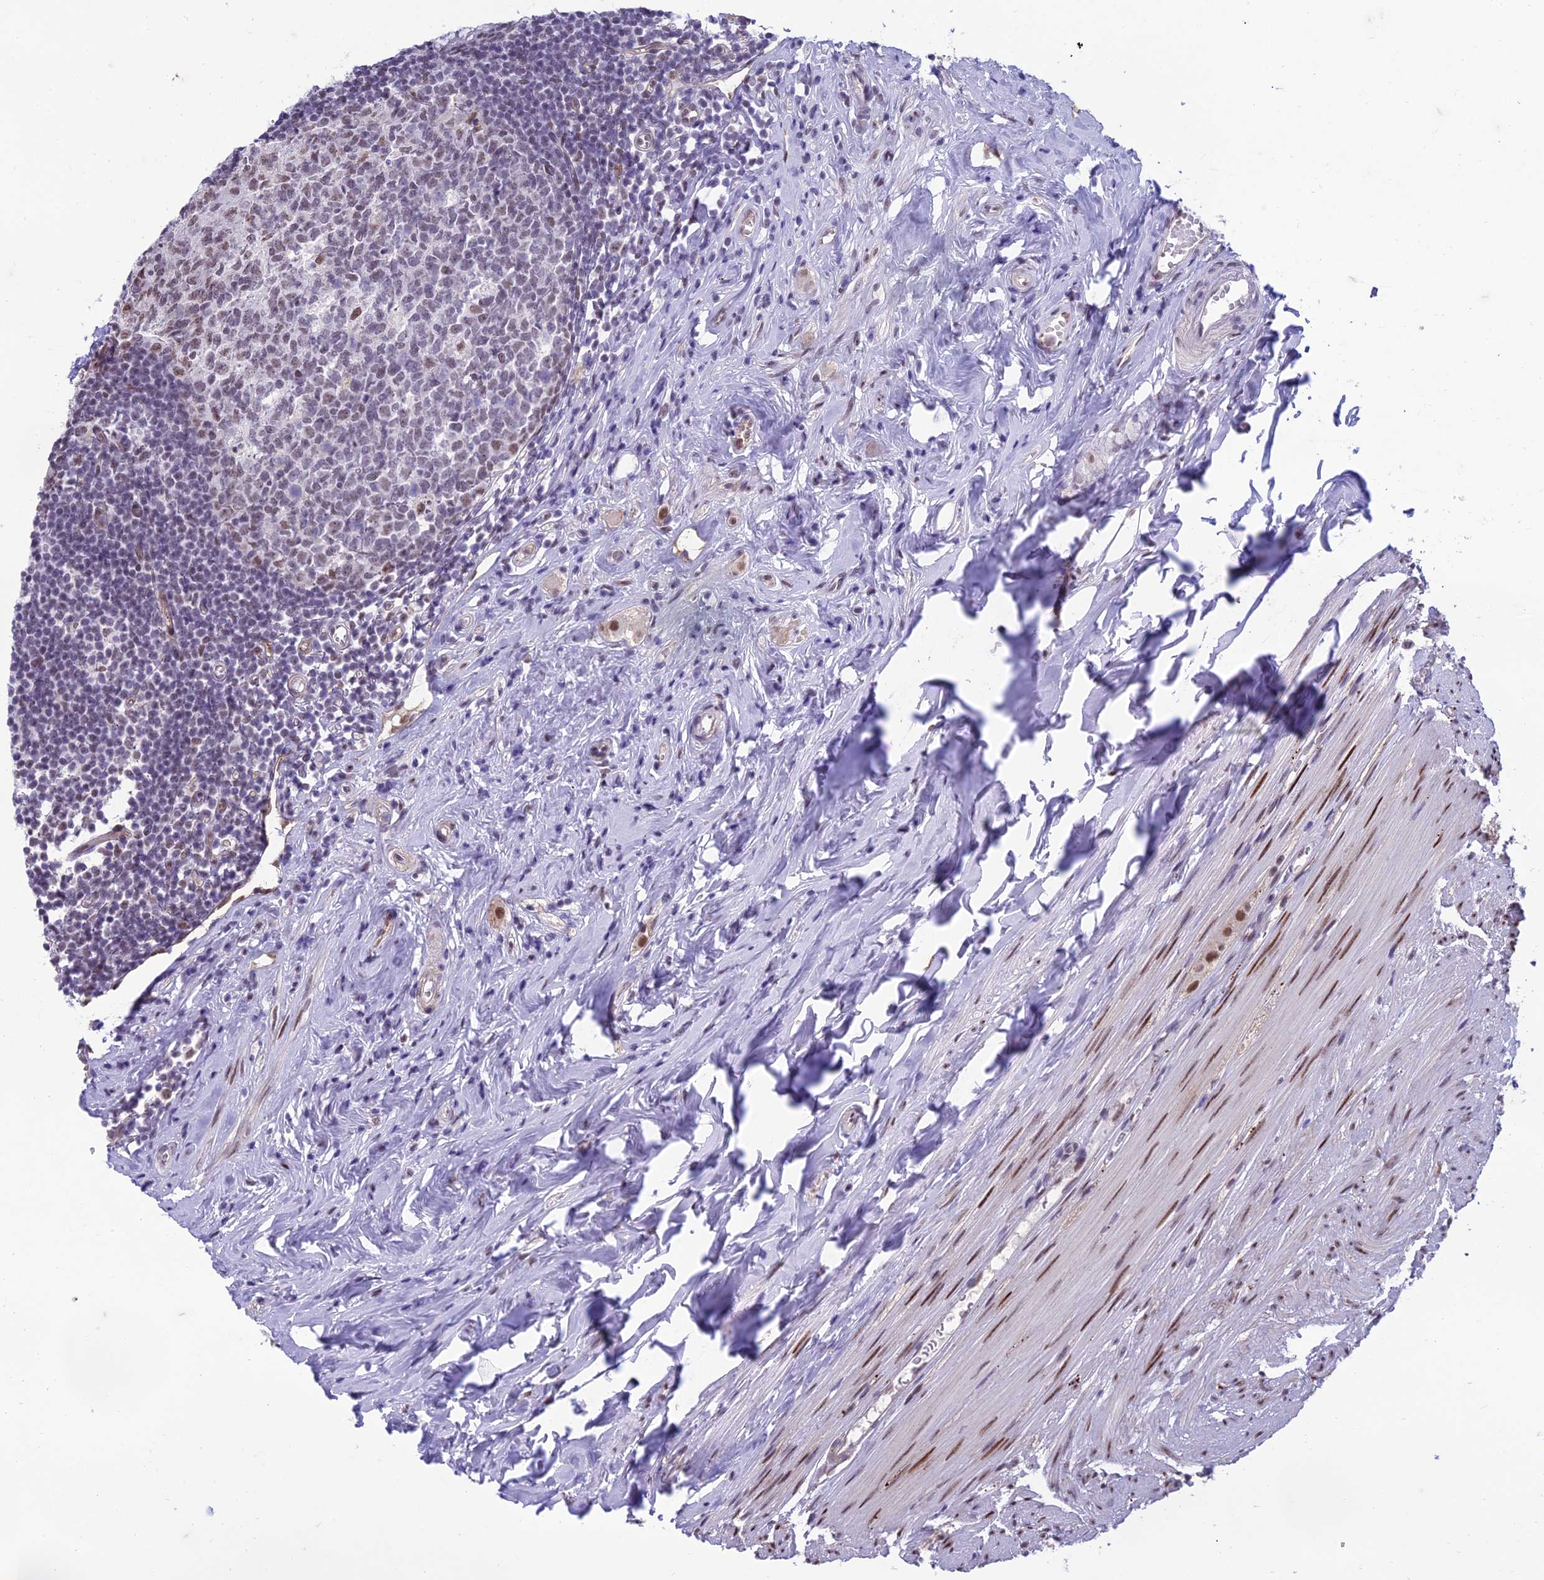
{"staining": {"intensity": "moderate", "quantity": "25%-75%", "location": "nuclear"}, "tissue": "appendix", "cell_type": "Glandular cells", "image_type": "normal", "snomed": [{"axis": "morphology", "description": "Normal tissue, NOS"}, {"axis": "topography", "description": "Appendix"}], "caption": "Appendix stained with DAB (3,3'-diaminobenzidine) immunohistochemistry (IHC) reveals medium levels of moderate nuclear expression in approximately 25%-75% of glandular cells.", "gene": "RANBP3", "patient": {"sex": "female", "age": 51}}